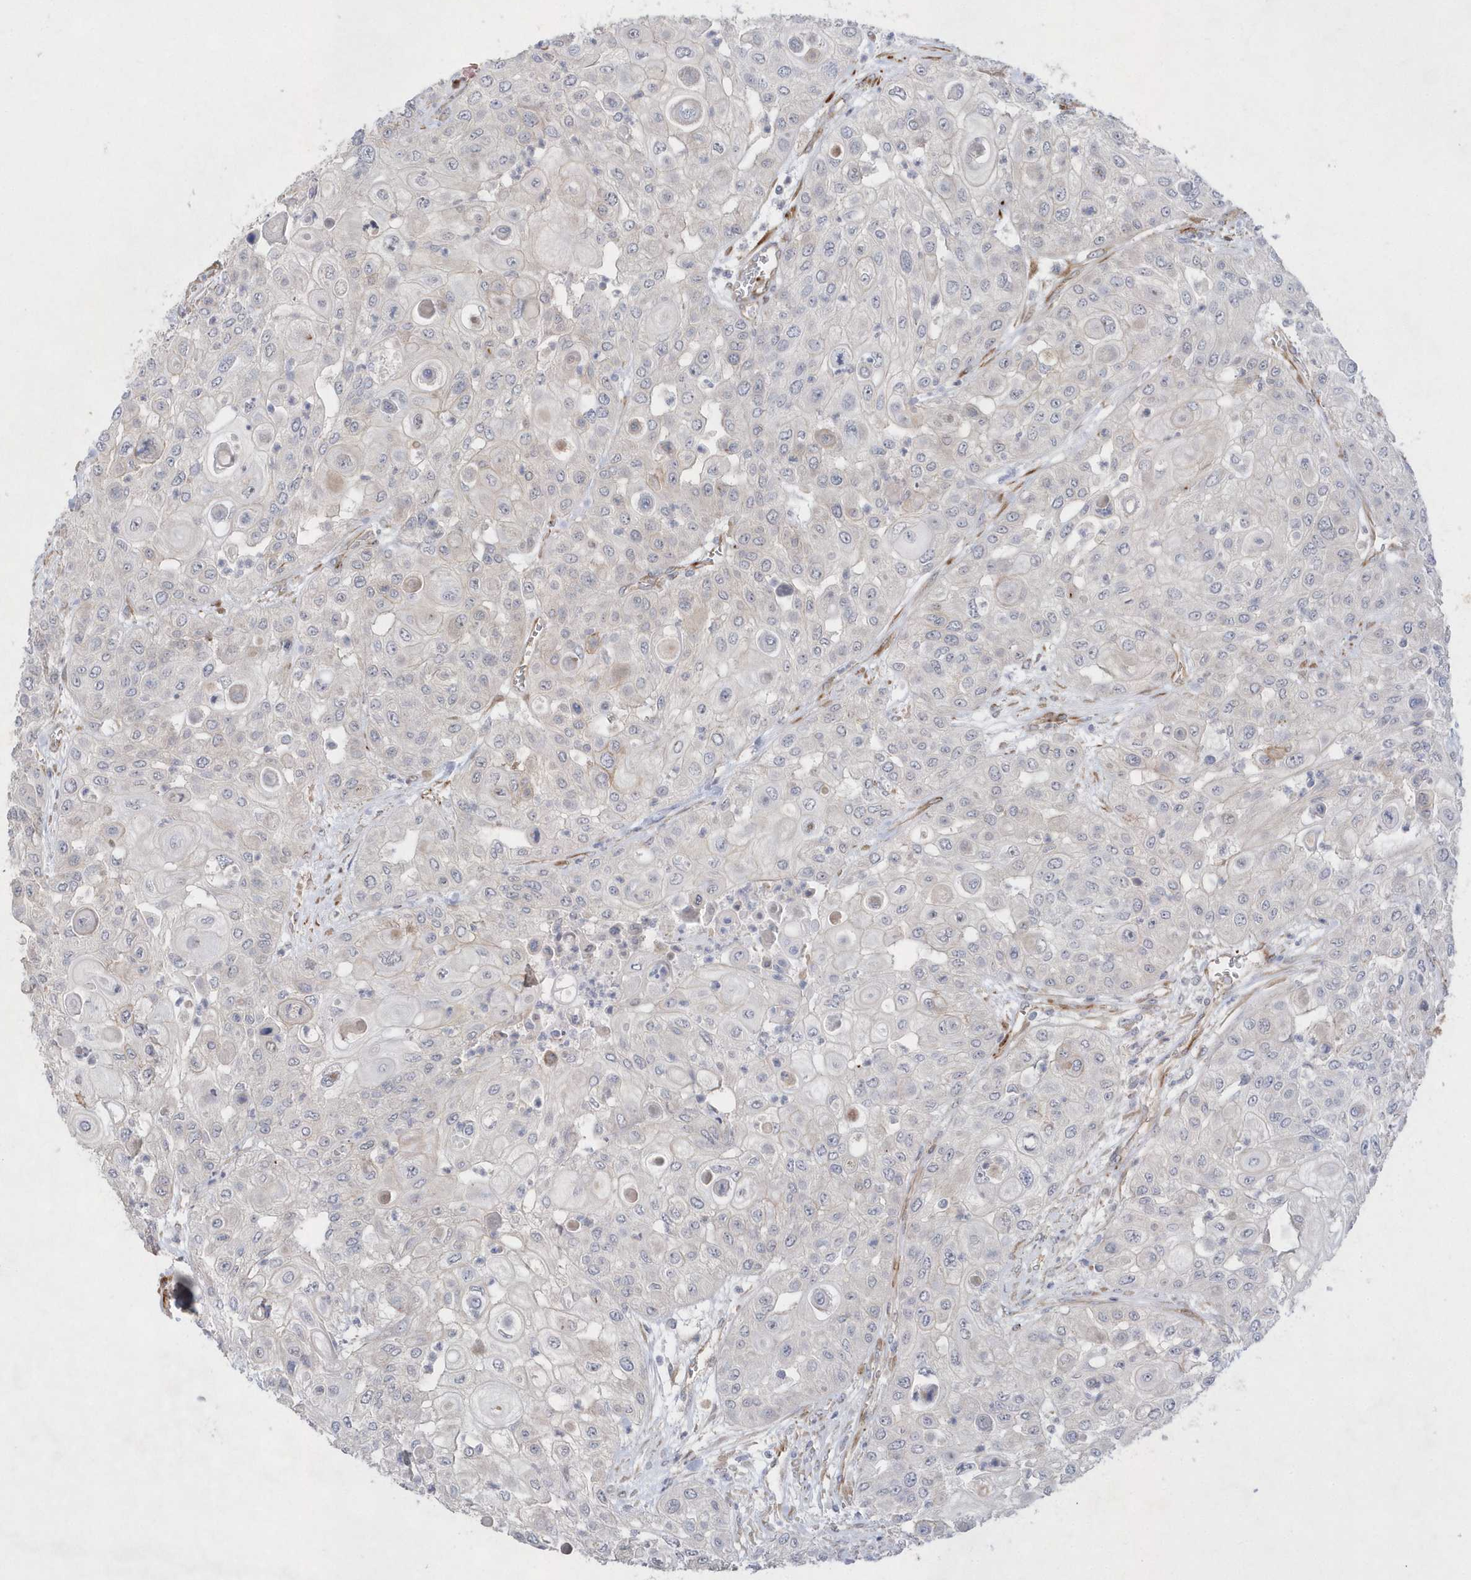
{"staining": {"intensity": "negative", "quantity": "none", "location": "none"}, "tissue": "urothelial cancer", "cell_type": "Tumor cells", "image_type": "cancer", "snomed": [{"axis": "morphology", "description": "Urothelial carcinoma, High grade"}, {"axis": "topography", "description": "Urinary bladder"}], "caption": "A photomicrograph of high-grade urothelial carcinoma stained for a protein demonstrates no brown staining in tumor cells. The staining is performed using DAB brown chromogen with nuclei counter-stained in using hematoxylin.", "gene": "TMEM132B", "patient": {"sex": "female", "age": 79}}